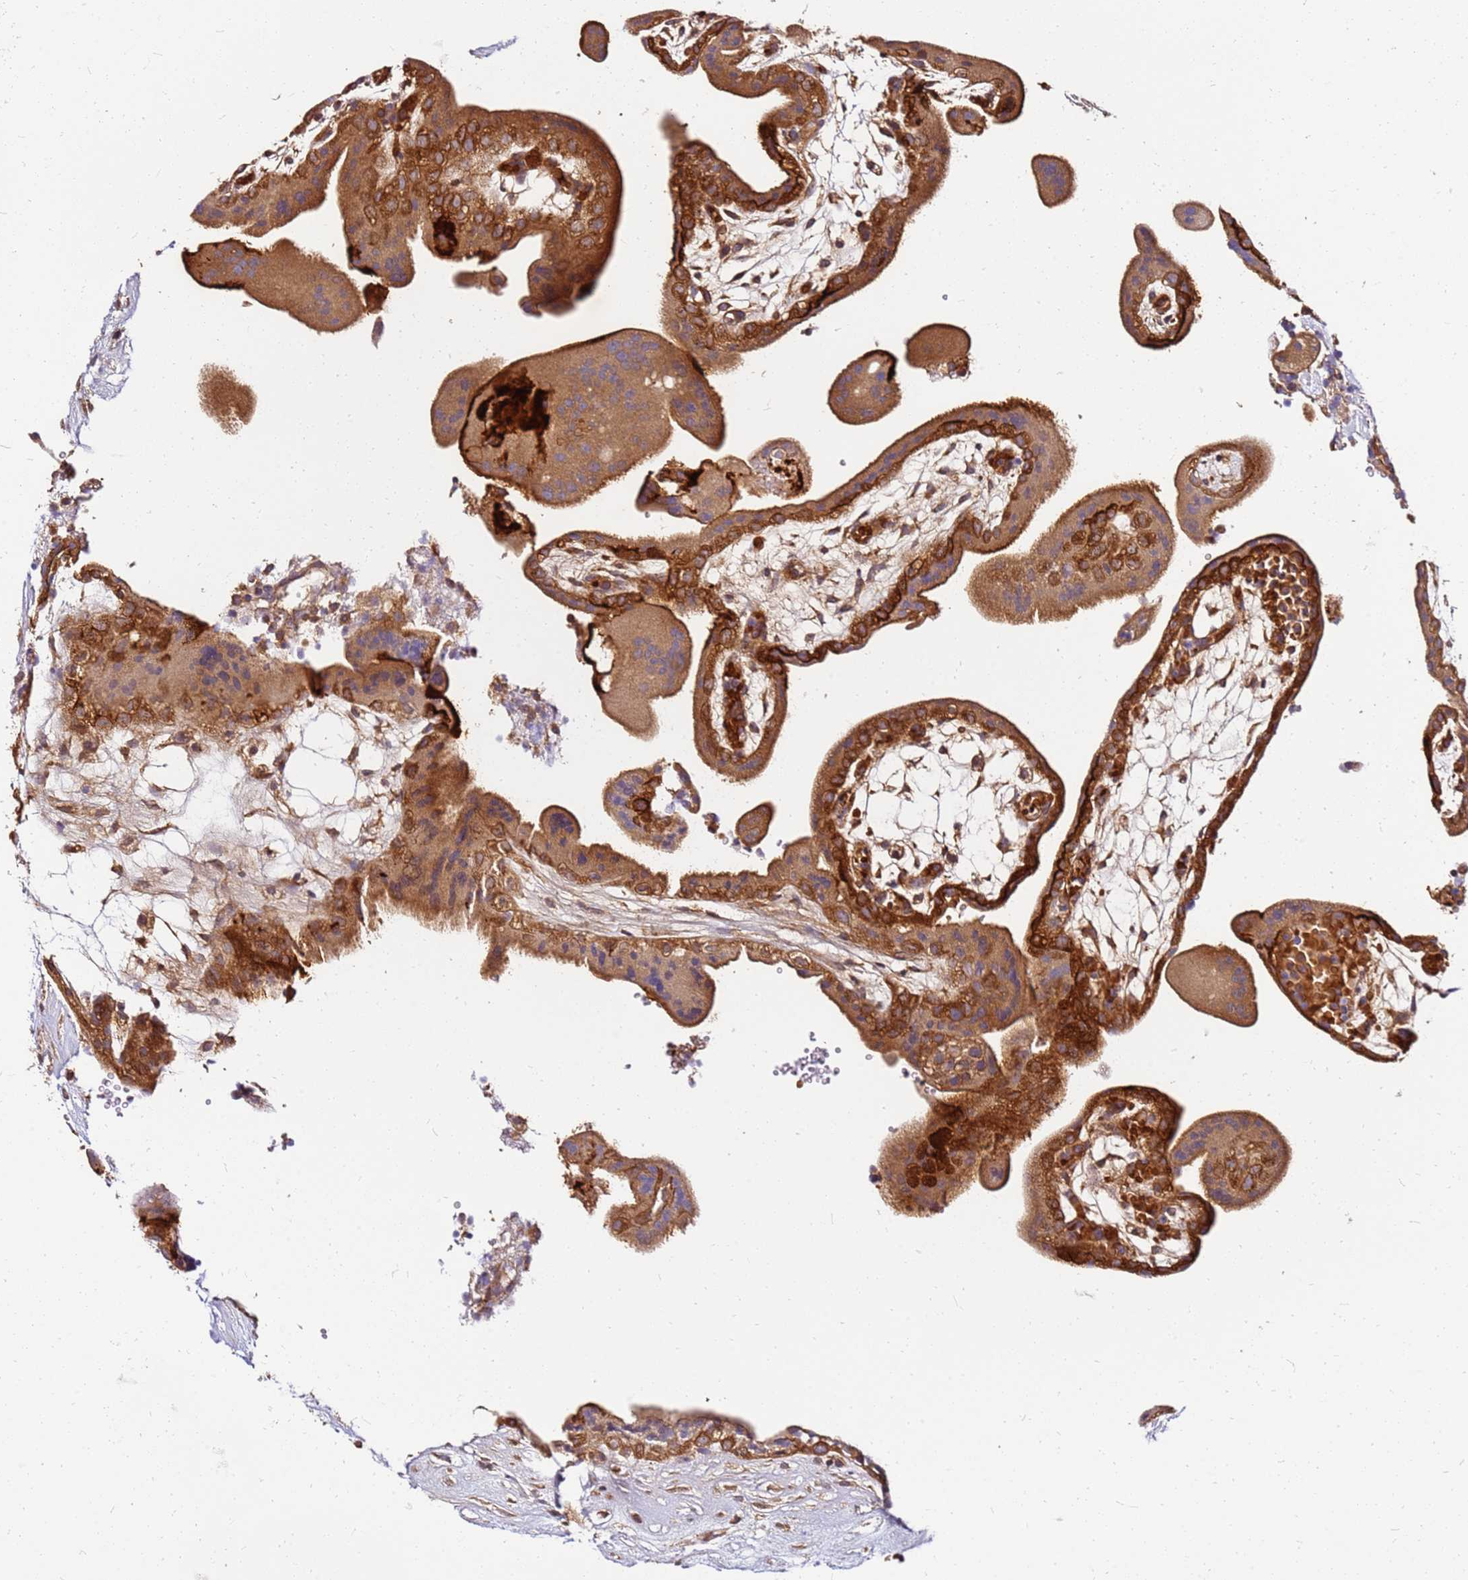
{"staining": {"intensity": "moderate", "quantity": "<25%", "location": "cytoplasmic/membranous"}, "tissue": "placenta", "cell_type": "Decidual cells", "image_type": "normal", "snomed": [{"axis": "morphology", "description": "Normal tissue, NOS"}, {"axis": "topography", "description": "Placenta"}], "caption": "Decidual cells reveal low levels of moderate cytoplasmic/membranous positivity in approximately <25% of cells in benign human placenta. (brown staining indicates protein expression, while blue staining denotes nuclei).", "gene": "PIH1D1", "patient": {"sex": "female", "age": 18}}